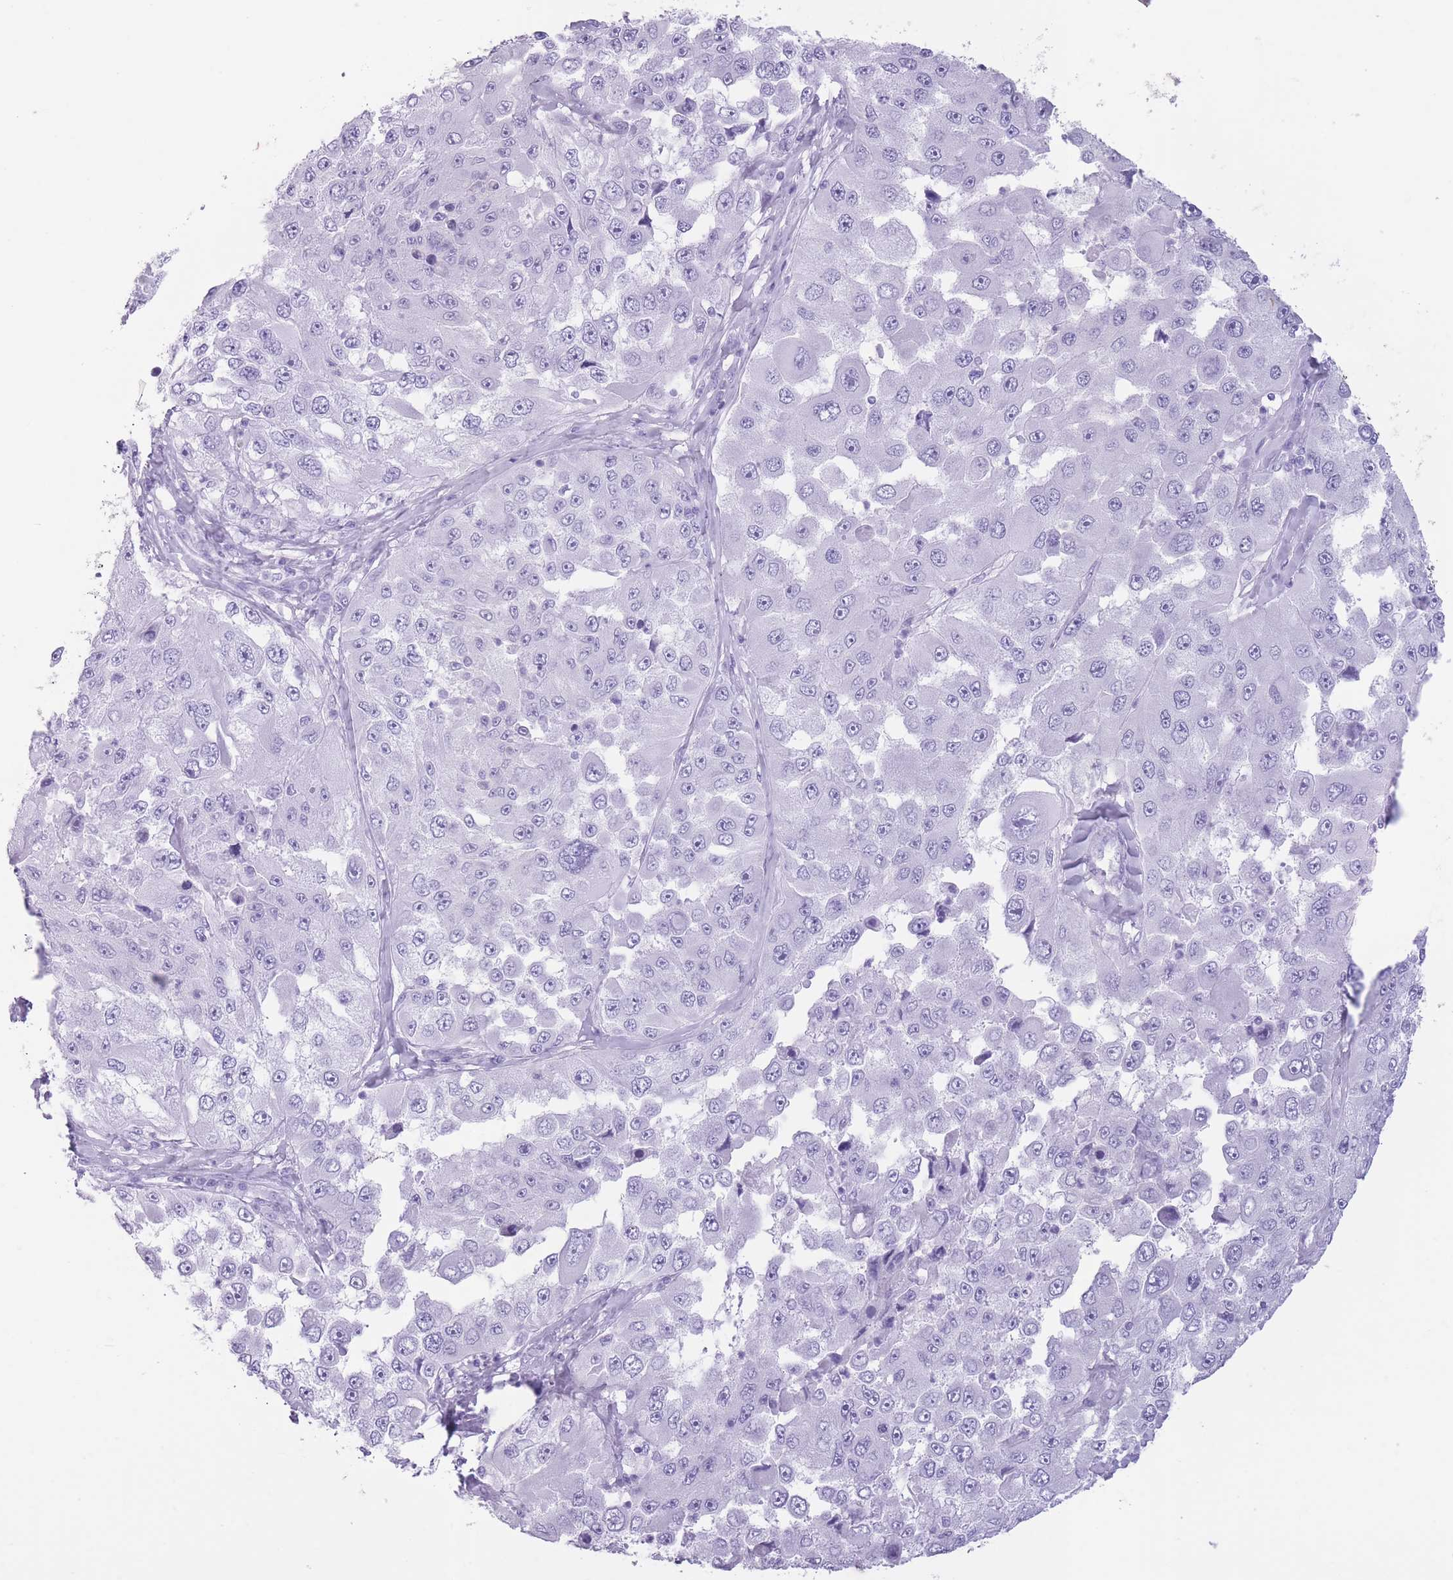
{"staining": {"intensity": "negative", "quantity": "none", "location": "none"}, "tissue": "melanoma", "cell_type": "Tumor cells", "image_type": "cancer", "snomed": [{"axis": "morphology", "description": "Malignant melanoma, Metastatic site"}, {"axis": "topography", "description": "Lymph node"}], "caption": "Histopathology image shows no protein positivity in tumor cells of melanoma tissue. Brightfield microscopy of immunohistochemistry (IHC) stained with DAB (3,3'-diaminobenzidine) (brown) and hematoxylin (blue), captured at high magnification.", "gene": "OR4F21", "patient": {"sex": "male", "age": 62}}